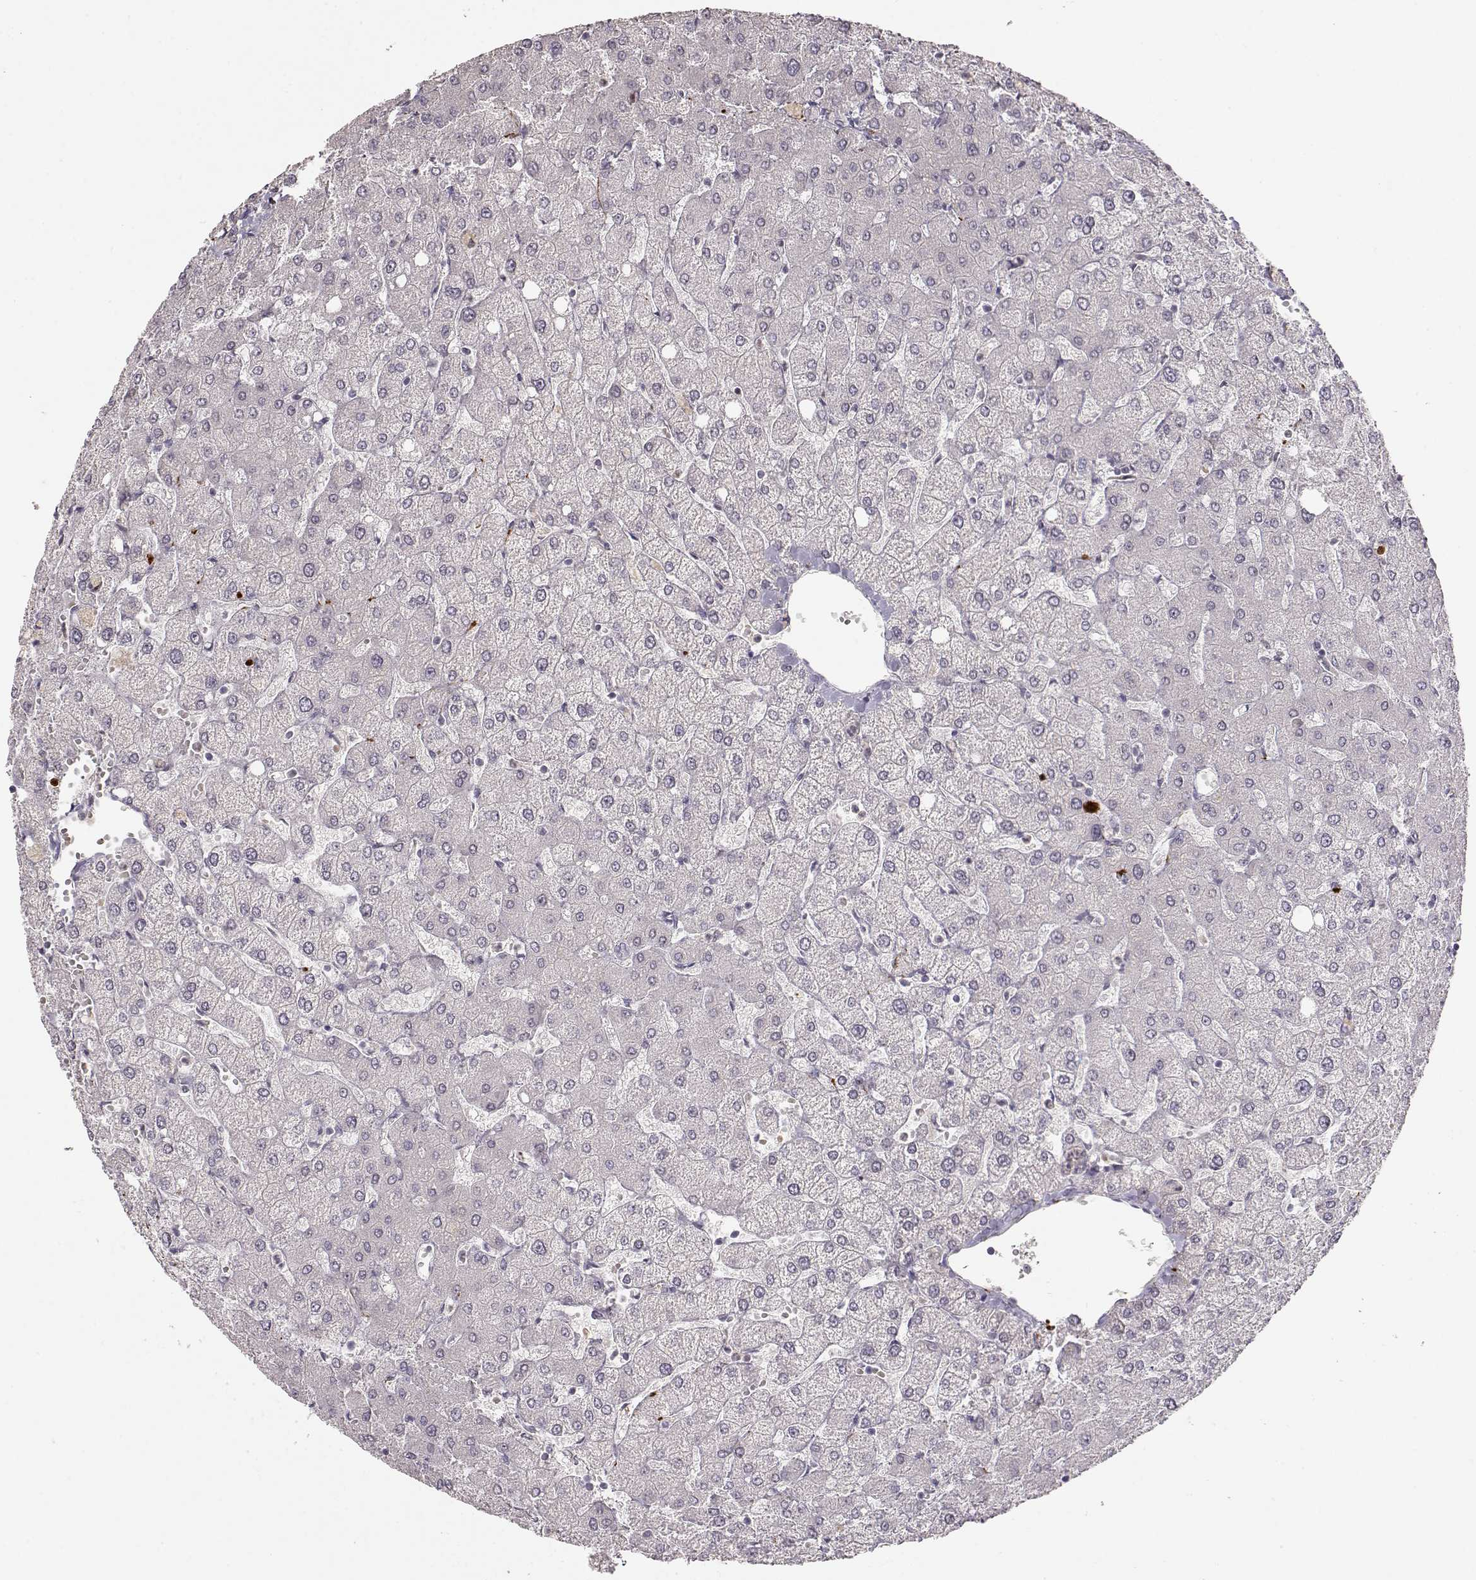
{"staining": {"intensity": "negative", "quantity": "none", "location": "none"}, "tissue": "liver", "cell_type": "Cholangiocytes", "image_type": "normal", "snomed": [{"axis": "morphology", "description": "Normal tissue, NOS"}, {"axis": "topography", "description": "Liver"}], "caption": "Protein analysis of benign liver demonstrates no significant staining in cholangiocytes.", "gene": "S100B", "patient": {"sex": "female", "age": 54}}